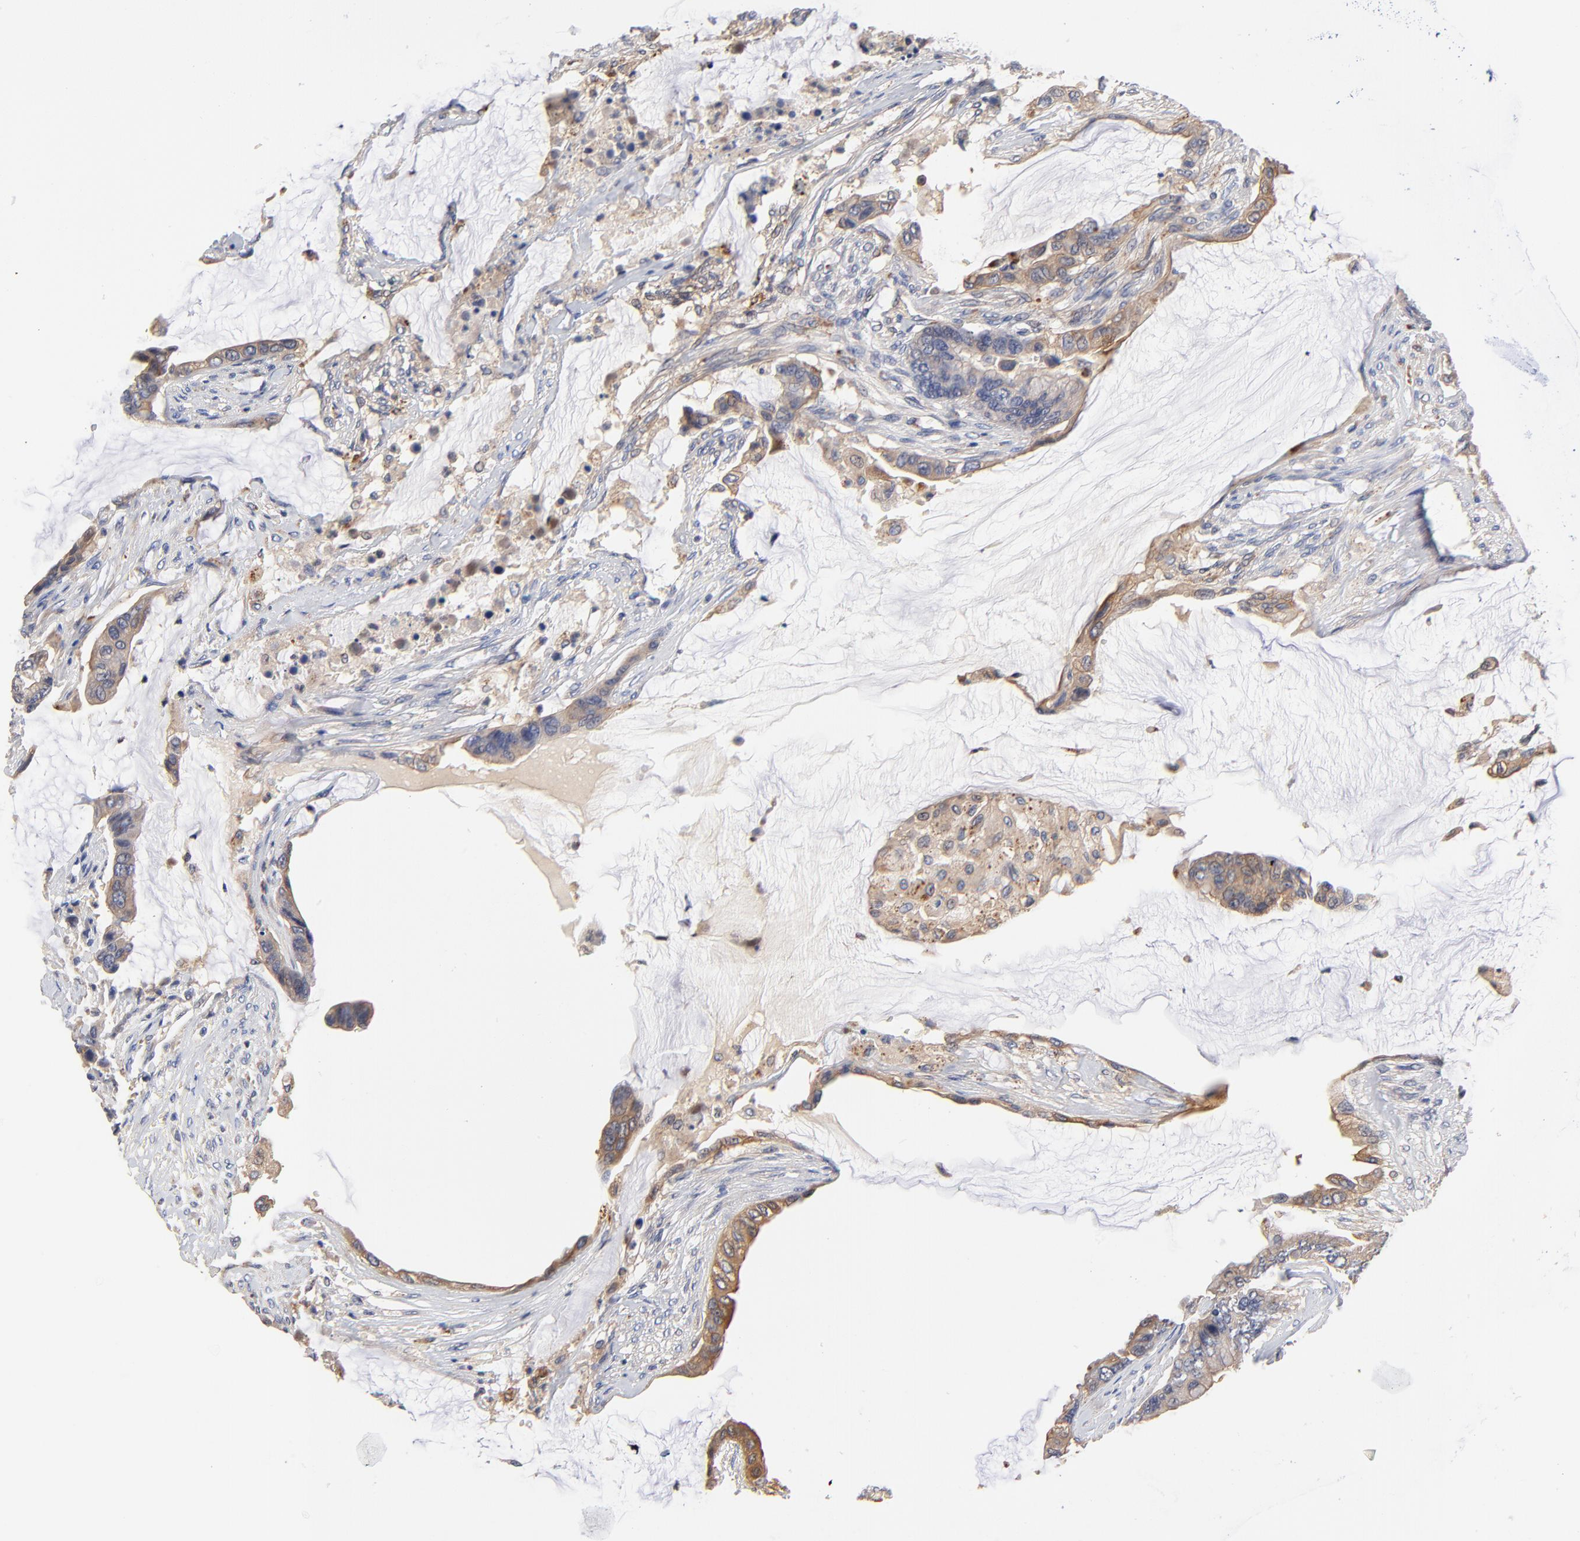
{"staining": {"intensity": "weak", "quantity": ">75%", "location": "cytoplasmic/membranous"}, "tissue": "colorectal cancer", "cell_type": "Tumor cells", "image_type": "cancer", "snomed": [{"axis": "morphology", "description": "Adenocarcinoma, NOS"}, {"axis": "topography", "description": "Rectum"}], "caption": "This micrograph demonstrates colorectal adenocarcinoma stained with immunohistochemistry (IHC) to label a protein in brown. The cytoplasmic/membranous of tumor cells show weak positivity for the protein. Nuclei are counter-stained blue.", "gene": "FBXL2", "patient": {"sex": "female", "age": 59}}